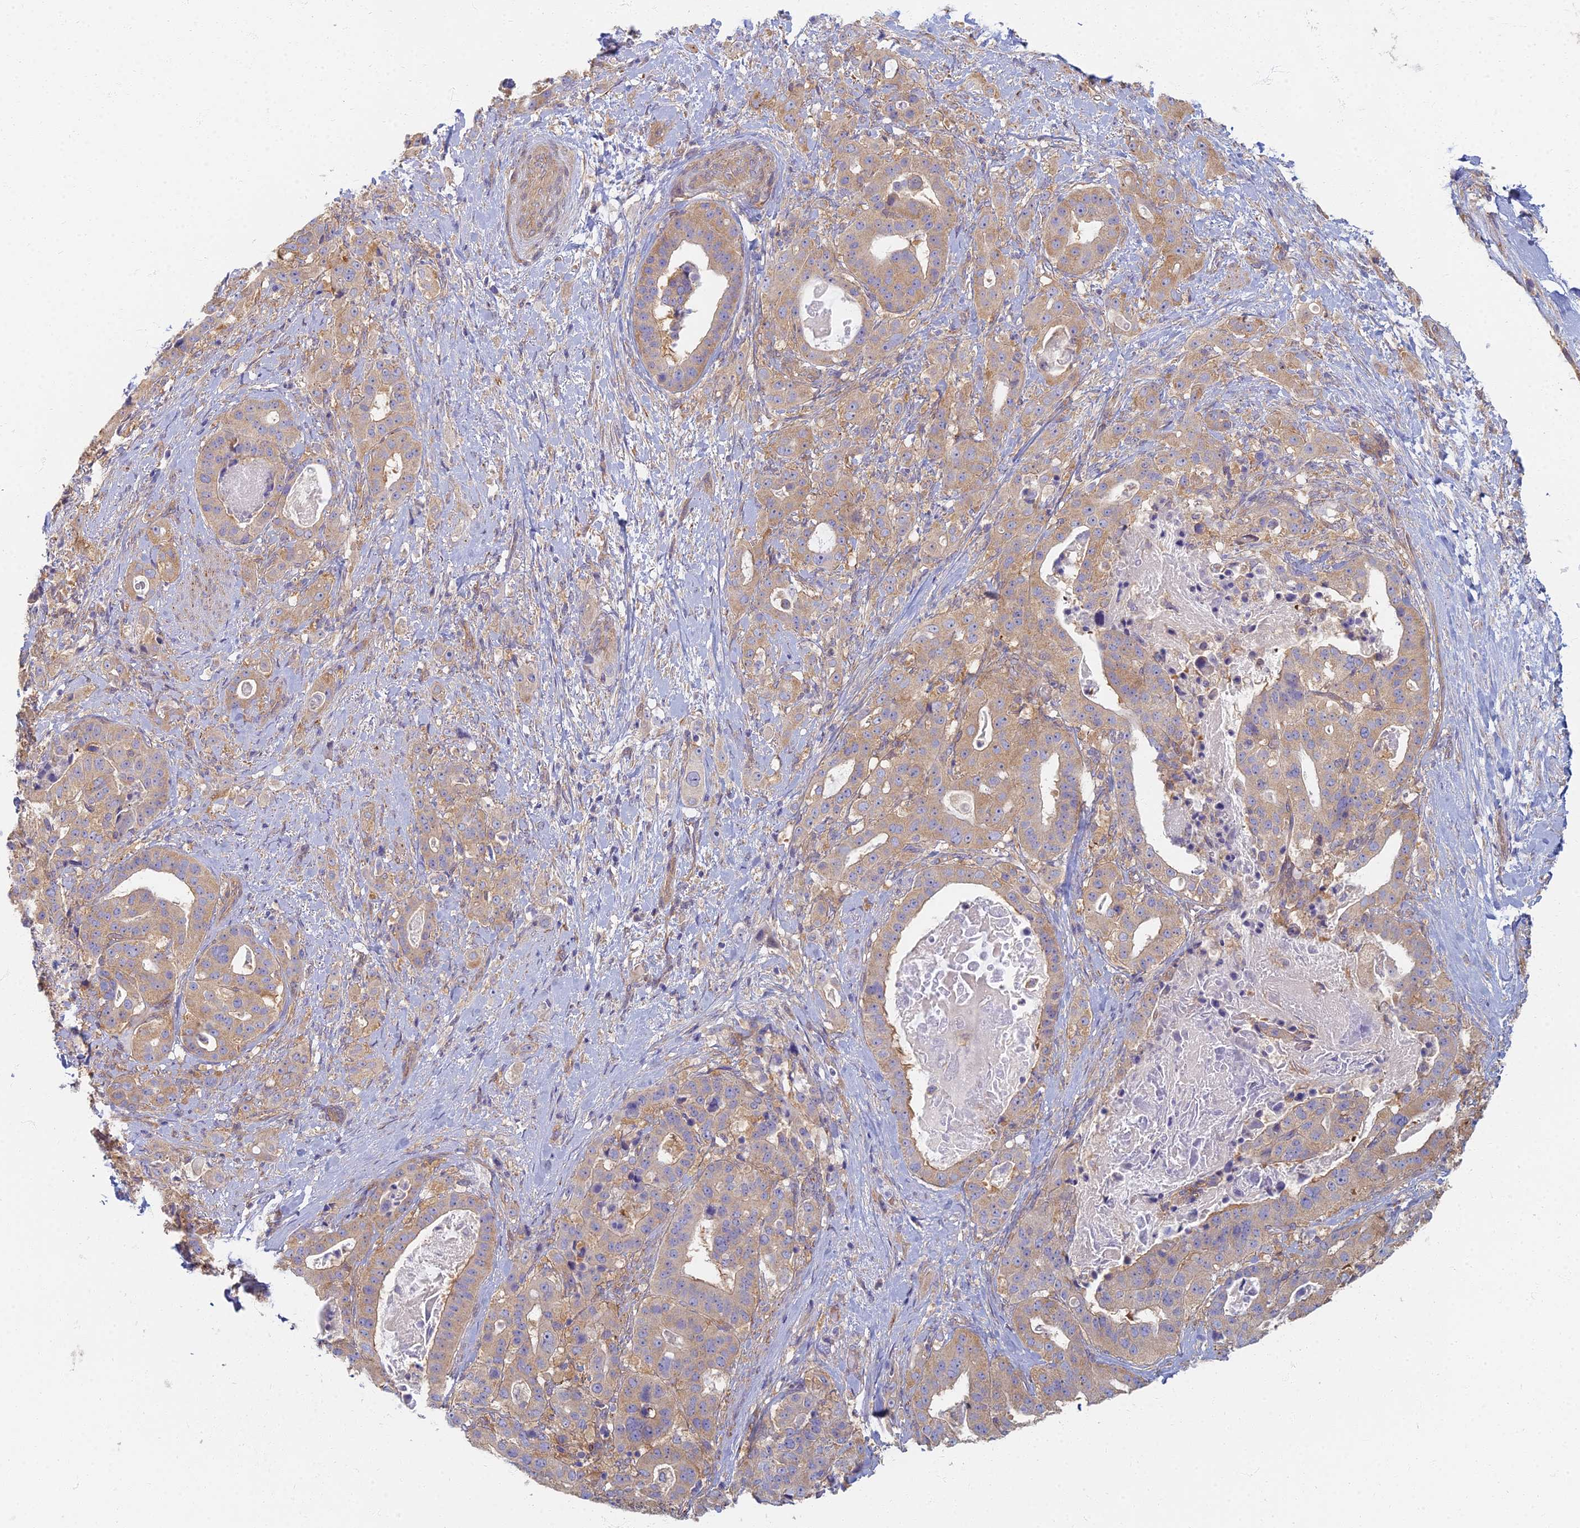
{"staining": {"intensity": "weak", "quantity": ">75%", "location": "cytoplasmic/membranous"}, "tissue": "stomach cancer", "cell_type": "Tumor cells", "image_type": "cancer", "snomed": [{"axis": "morphology", "description": "Adenocarcinoma, NOS"}, {"axis": "topography", "description": "Stomach"}], "caption": "Stomach cancer tissue demonstrates weak cytoplasmic/membranous expression in about >75% of tumor cells (Brightfield microscopy of DAB IHC at high magnification).", "gene": "RBSN", "patient": {"sex": "male", "age": 48}}